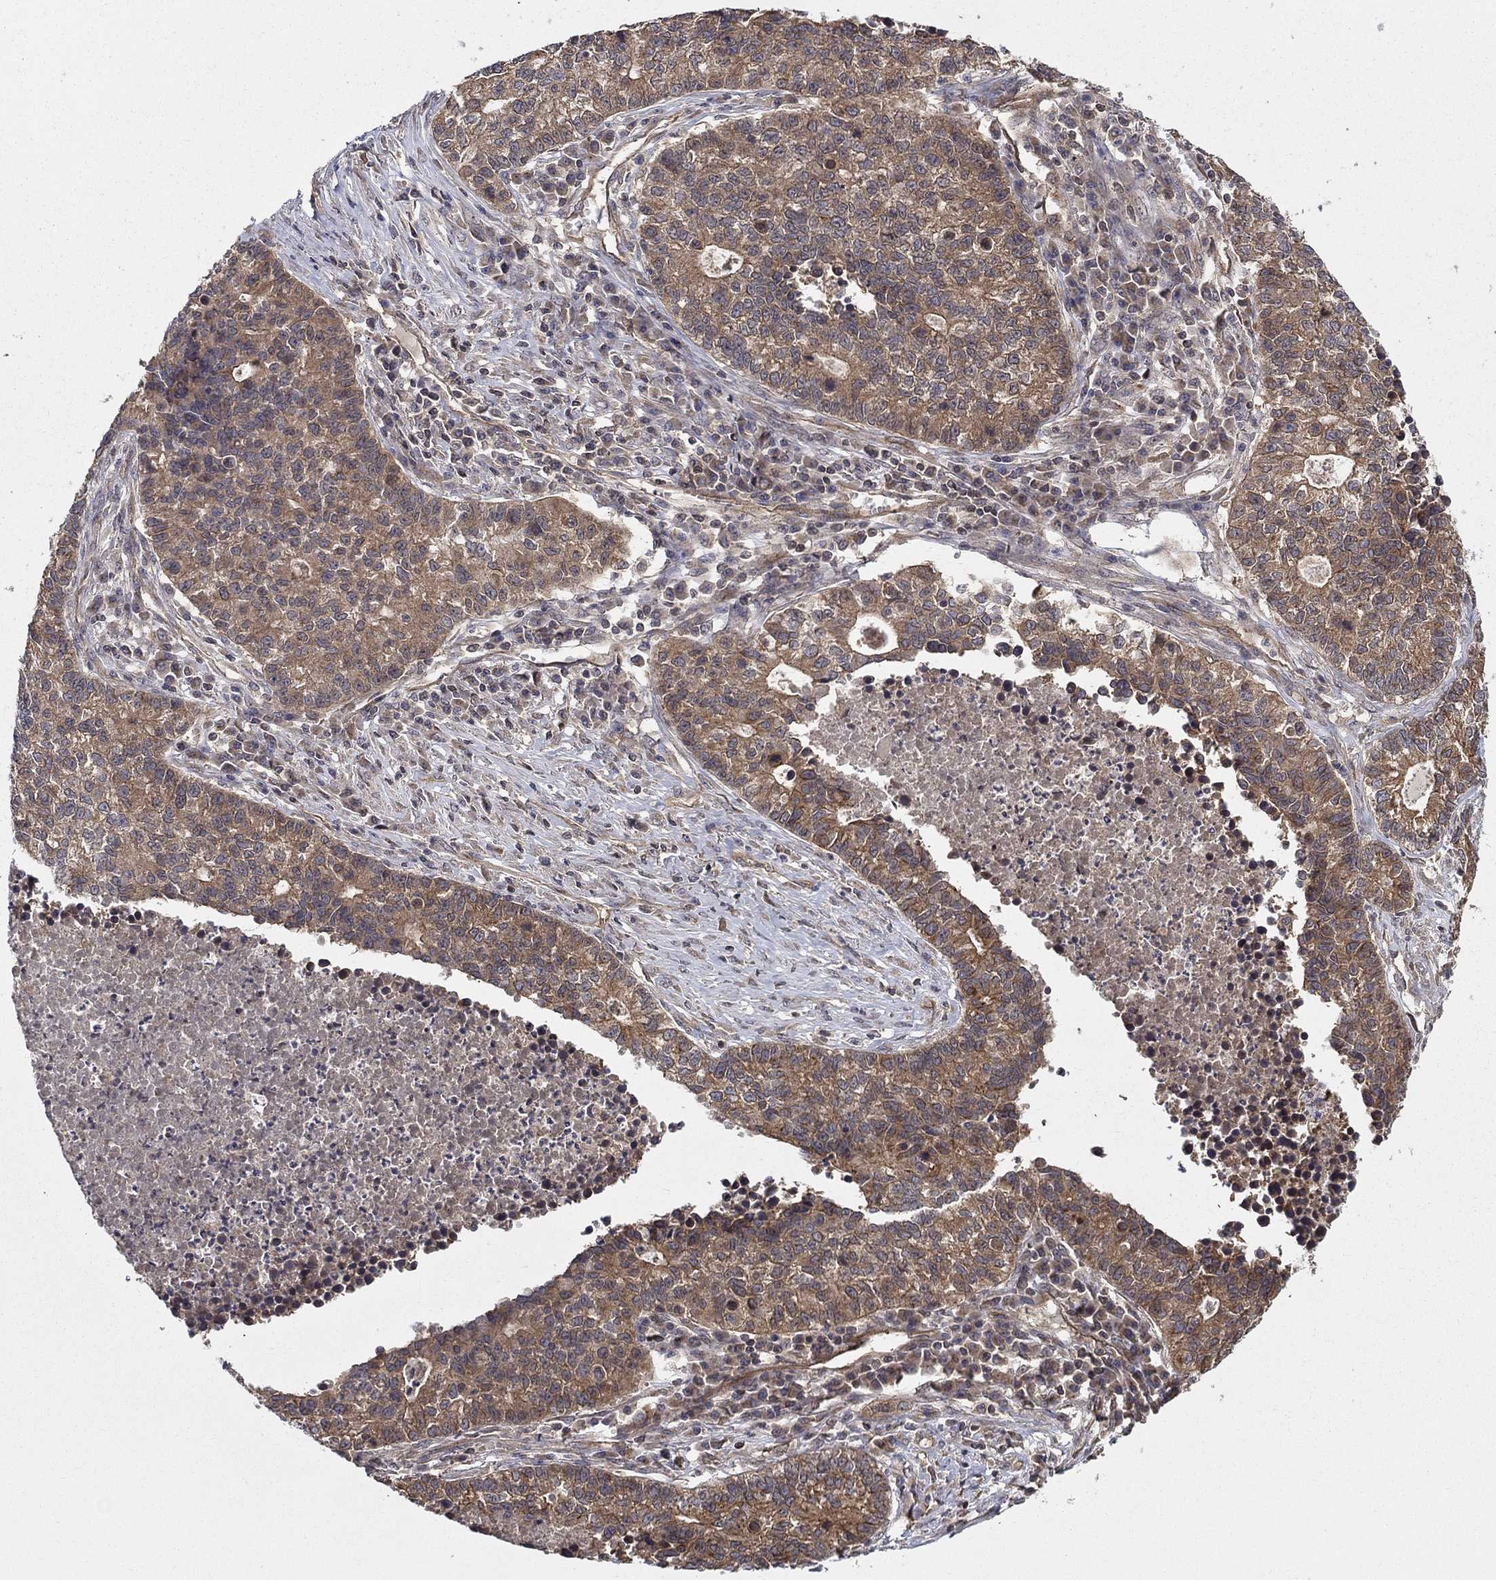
{"staining": {"intensity": "moderate", "quantity": "25%-75%", "location": "cytoplasmic/membranous"}, "tissue": "lung cancer", "cell_type": "Tumor cells", "image_type": "cancer", "snomed": [{"axis": "morphology", "description": "Adenocarcinoma, NOS"}, {"axis": "topography", "description": "Lung"}], "caption": "Immunohistochemistry (IHC) (DAB) staining of lung adenocarcinoma demonstrates moderate cytoplasmic/membranous protein positivity in approximately 25%-75% of tumor cells.", "gene": "BMERB1", "patient": {"sex": "male", "age": 57}}